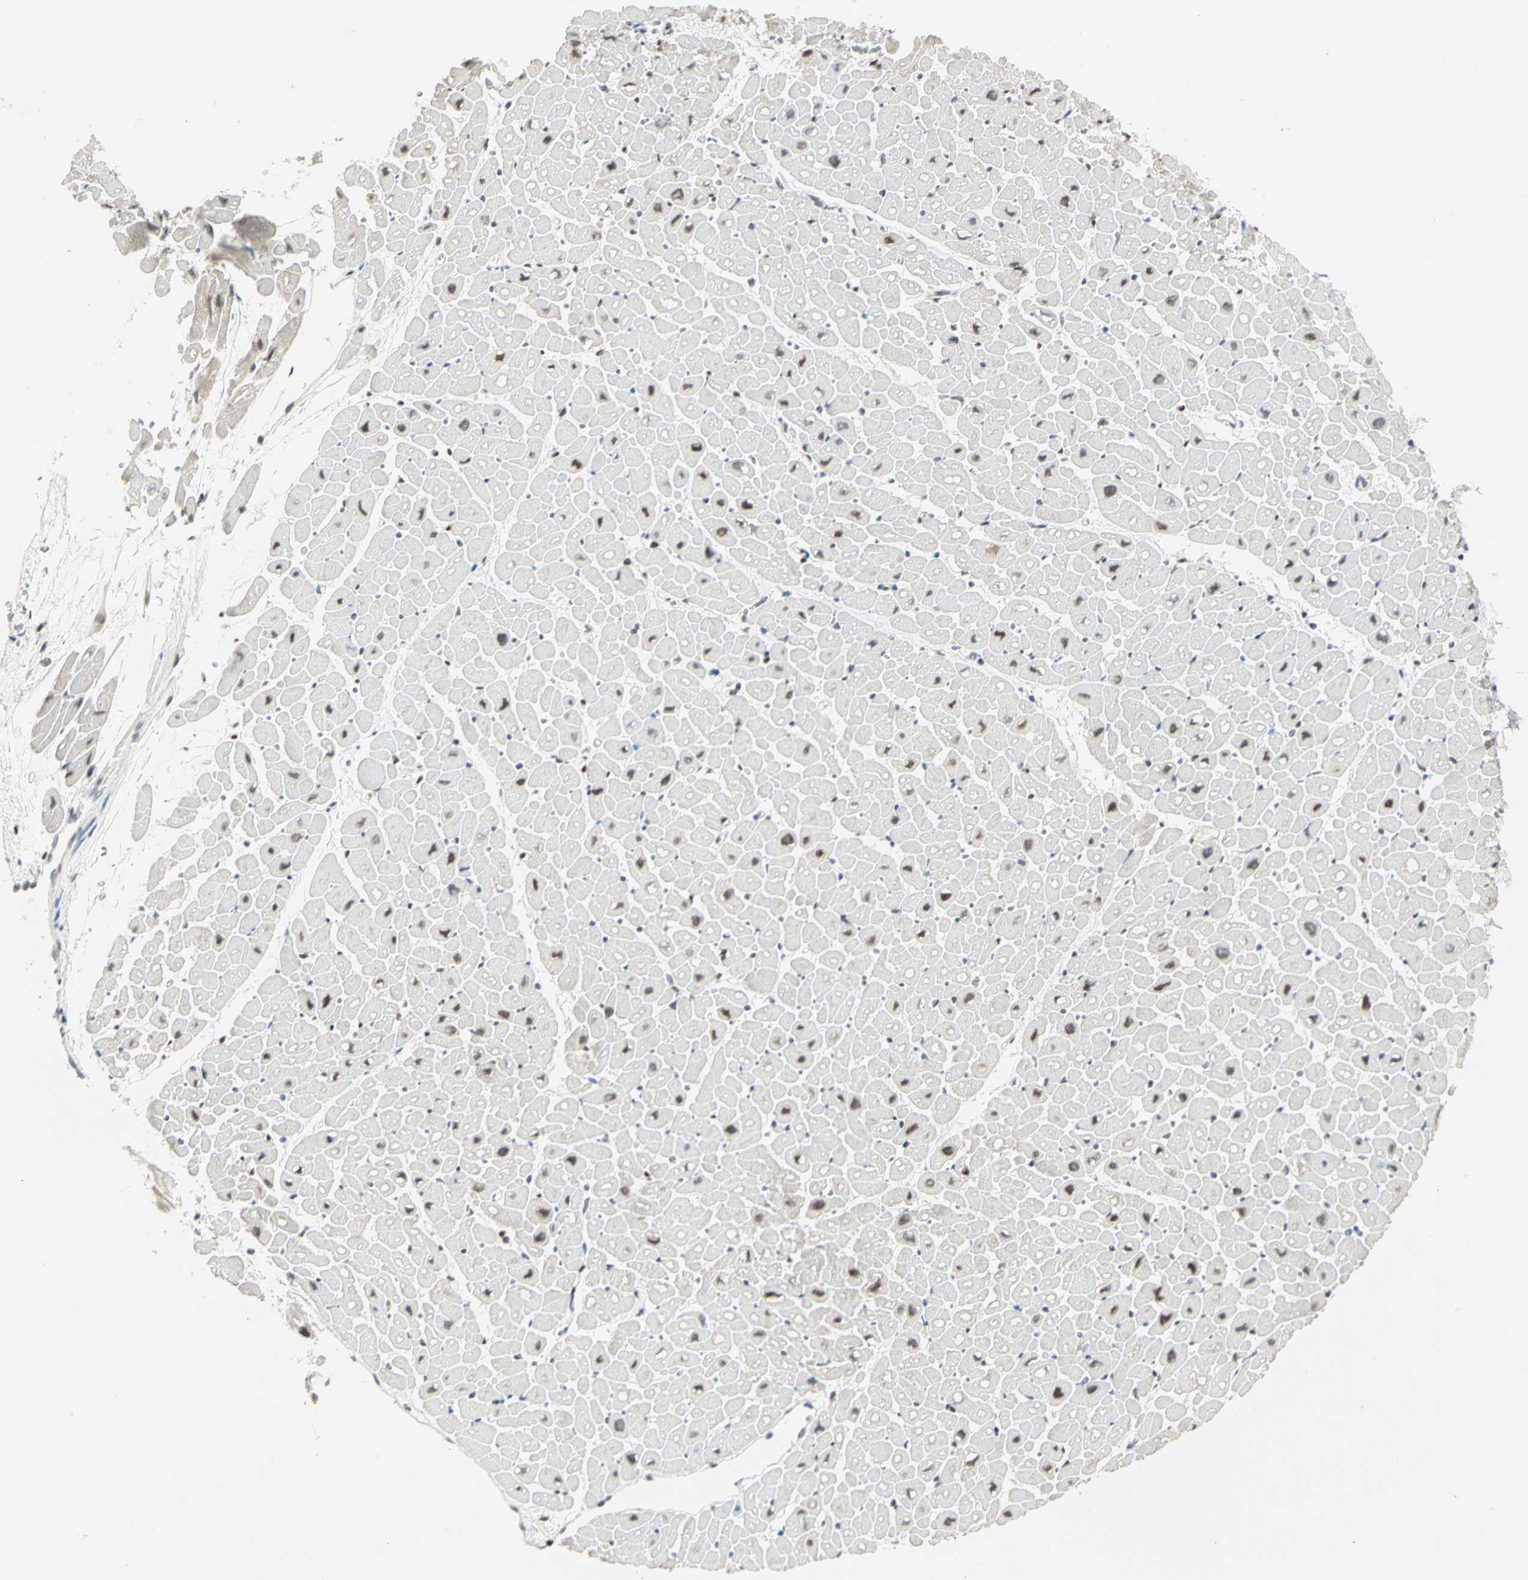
{"staining": {"intensity": "moderate", "quantity": "25%-75%", "location": "nuclear"}, "tissue": "heart muscle", "cell_type": "Cardiomyocytes", "image_type": "normal", "snomed": [{"axis": "morphology", "description": "Normal tissue, NOS"}, {"axis": "topography", "description": "Heart"}], "caption": "Protein expression by immunohistochemistry (IHC) demonstrates moderate nuclear positivity in about 25%-75% of cardiomyocytes in normal heart muscle. (IHC, brightfield microscopy, high magnification).", "gene": "CCNT1", "patient": {"sex": "male", "age": 45}}